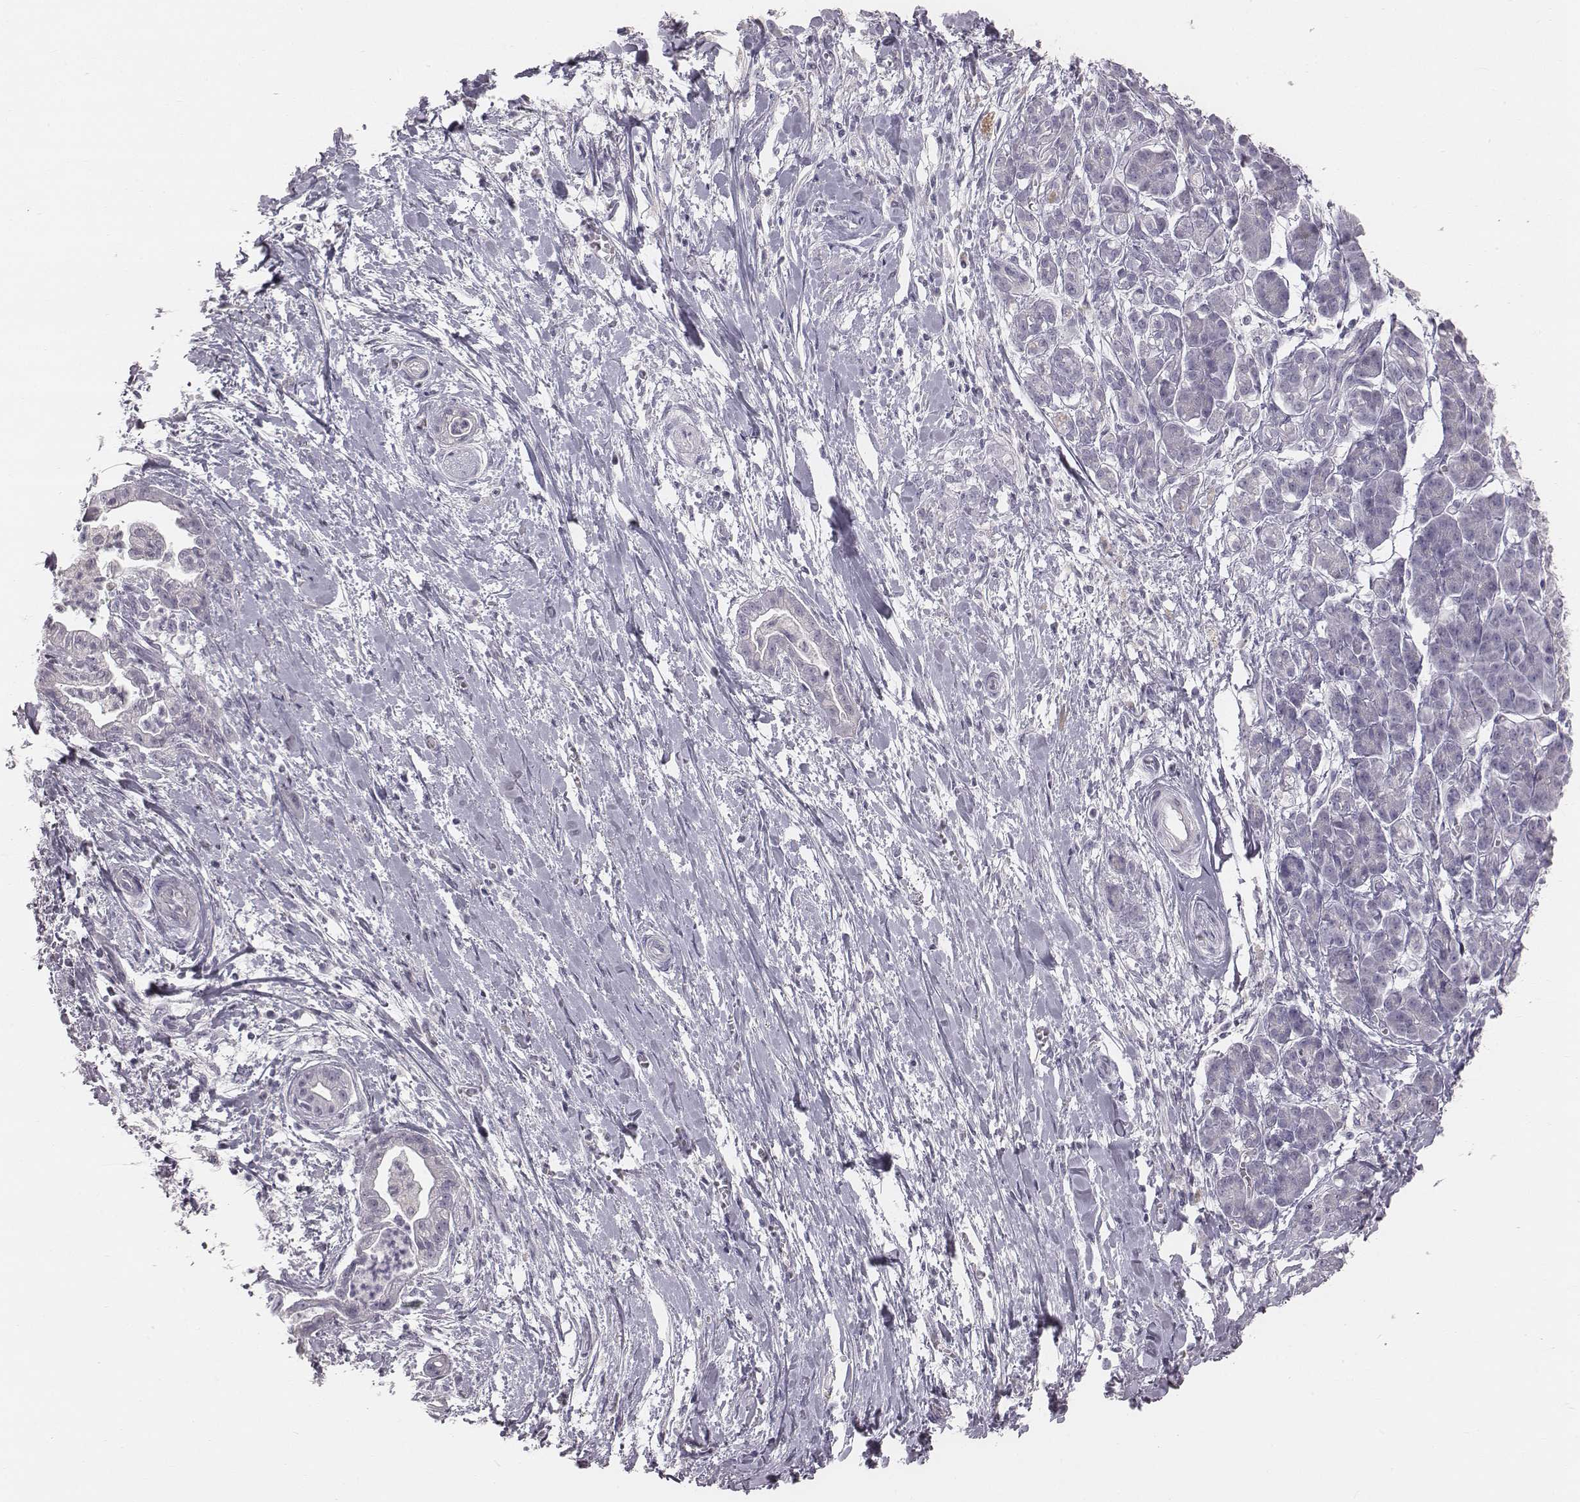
{"staining": {"intensity": "negative", "quantity": "none", "location": "none"}, "tissue": "pancreatic cancer", "cell_type": "Tumor cells", "image_type": "cancer", "snomed": [{"axis": "morphology", "description": "Normal tissue, NOS"}, {"axis": "morphology", "description": "Adenocarcinoma, NOS"}, {"axis": "topography", "description": "Lymph node"}, {"axis": "topography", "description": "Pancreas"}], "caption": "IHC image of human pancreatic cancer (adenocarcinoma) stained for a protein (brown), which demonstrates no expression in tumor cells.", "gene": "C6orf58", "patient": {"sex": "female", "age": 58}}